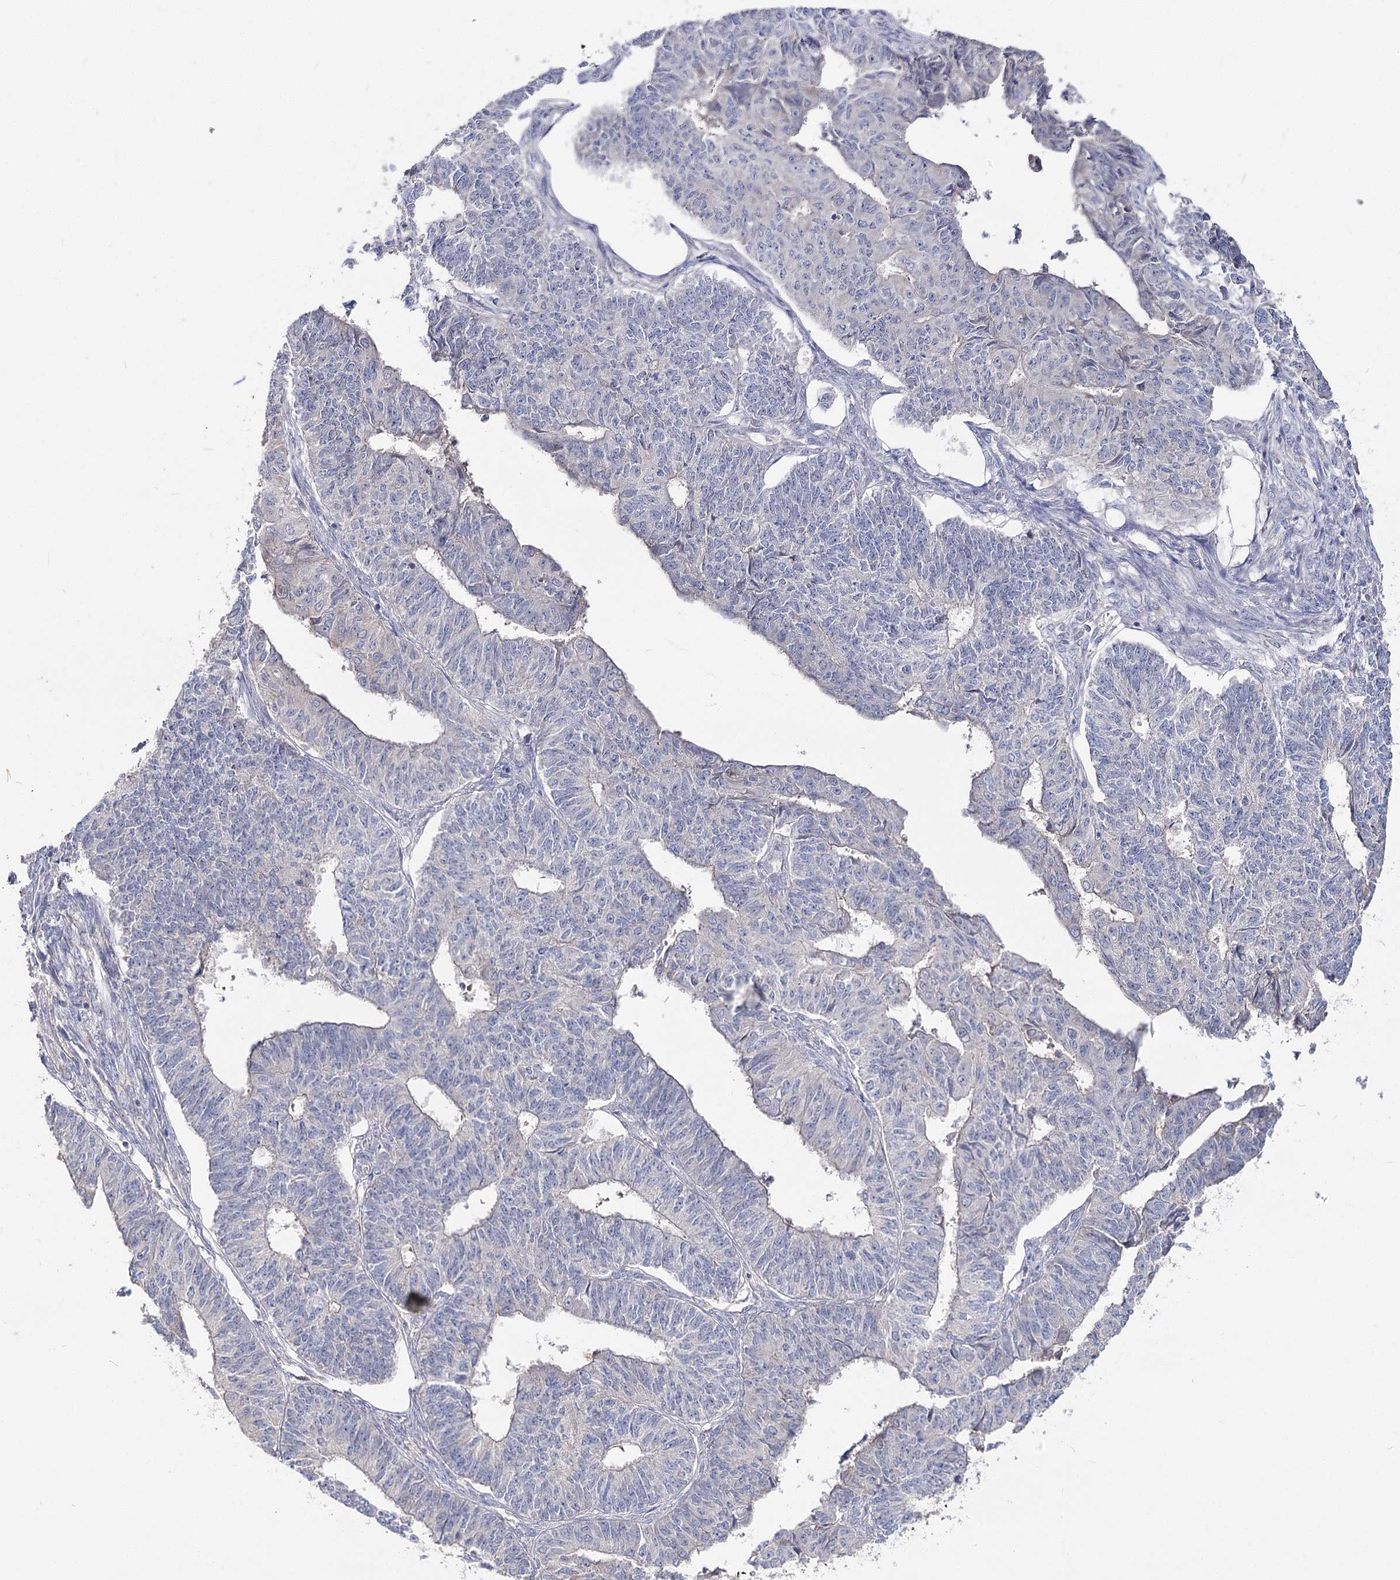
{"staining": {"intensity": "negative", "quantity": "none", "location": "none"}, "tissue": "endometrial cancer", "cell_type": "Tumor cells", "image_type": "cancer", "snomed": [{"axis": "morphology", "description": "Adenocarcinoma, NOS"}, {"axis": "topography", "description": "Endometrium"}], "caption": "Immunohistochemistry (IHC) of human adenocarcinoma (endometrial) demonstrates no expression in tumor cells.", "gene": "IL1RAP", "patient": {"sex": "female", "age": 32}}